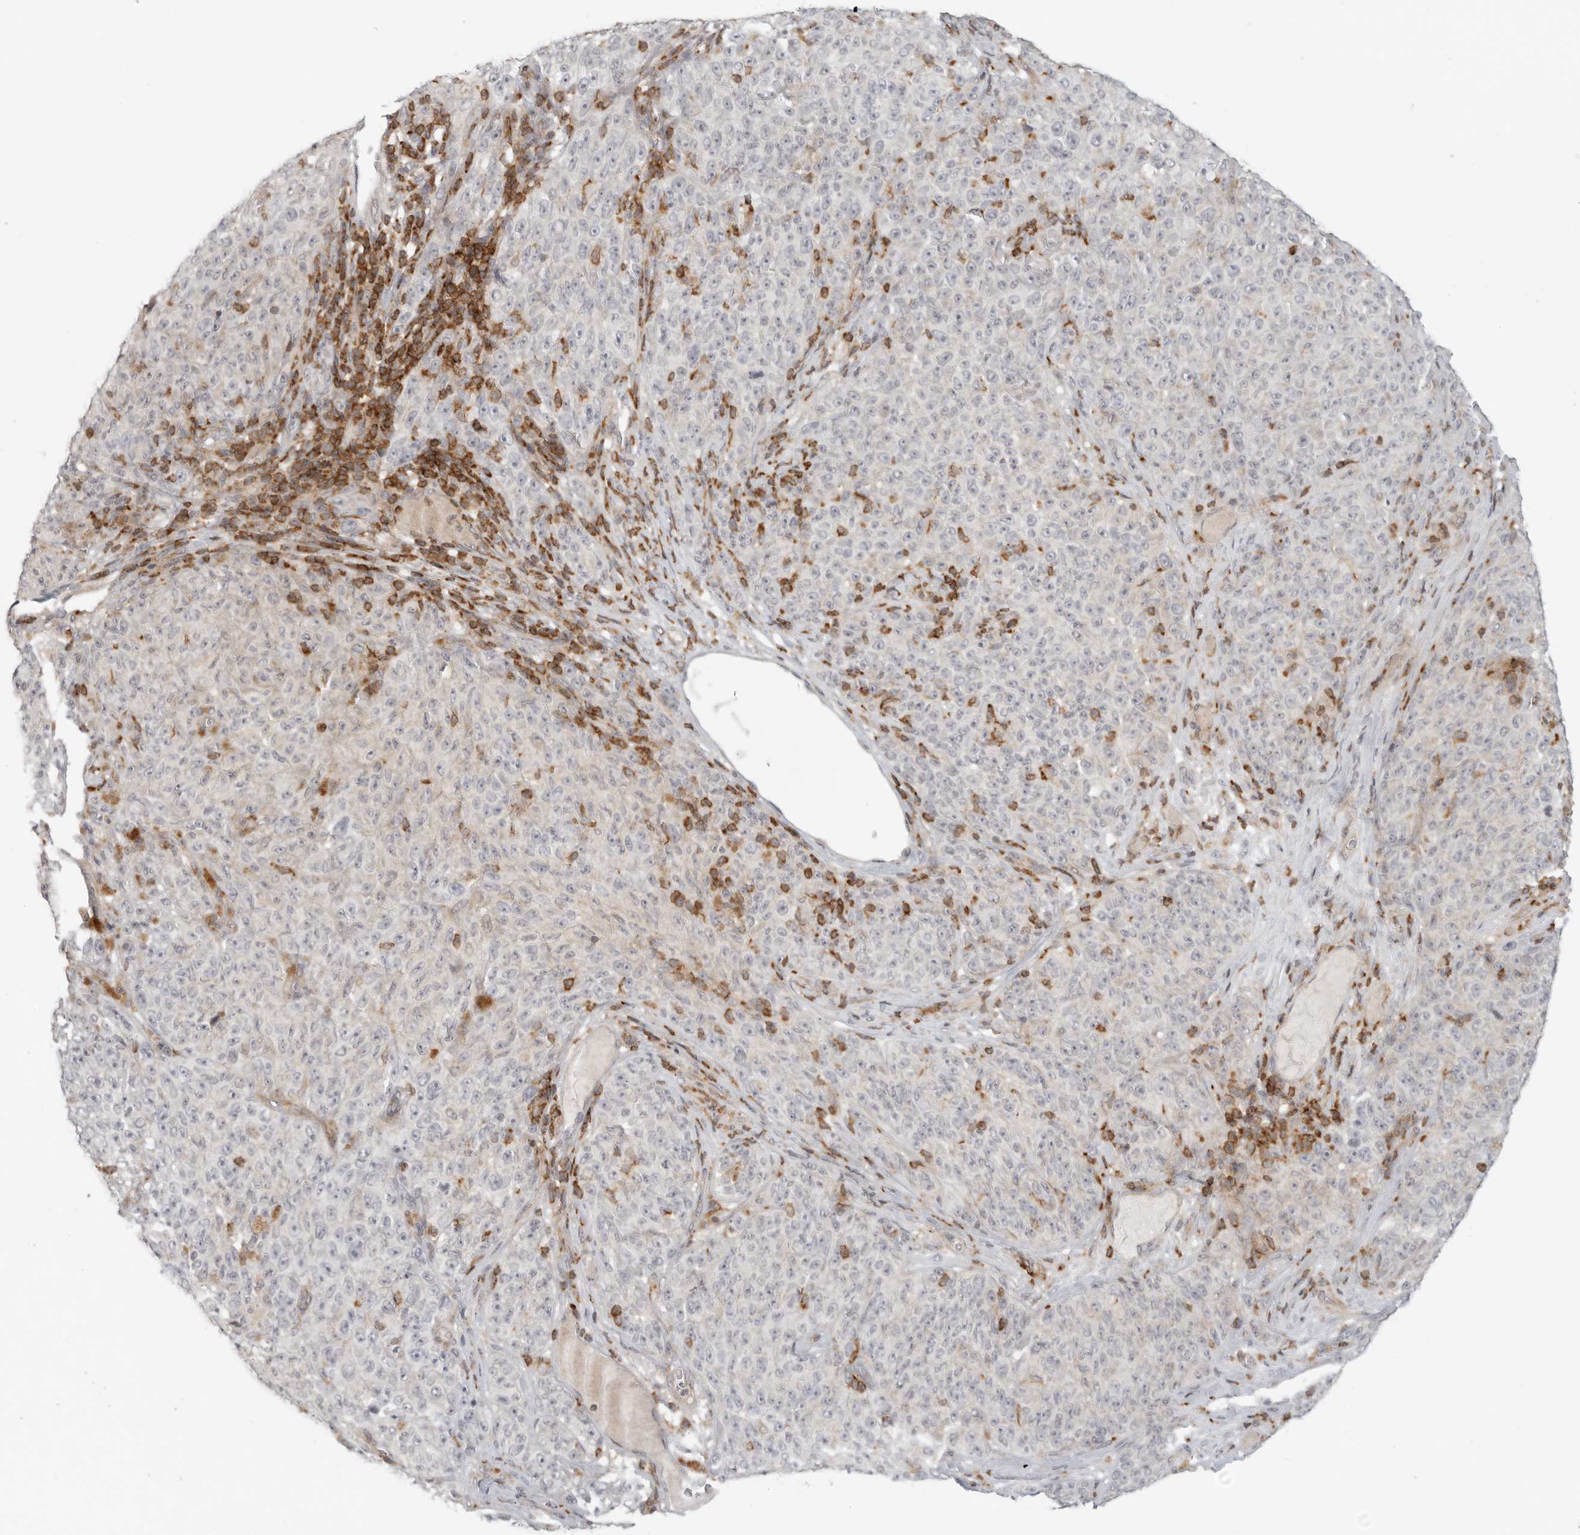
{"staining": {"intensity": "moderate", "quantity": "<25%", "location": "cytoplasmic/membranous"}, "tissue": "melanoma", "cell_type": "Tumor cells", "image_type": "cancer", "snomed": [{"axis": "morphology", "description": "Malignant melanoma, NOS"}, {"axis": "topography", "description": "Skin"}], "caption": "DAB immunohistochemical staining of malignant melanoma displays moderate cytoplasmic/membranous protein expression in about <25% of tumor cells.", "gene": "SH3KBP1", "patient": {"sex": "female", "age": 82}}